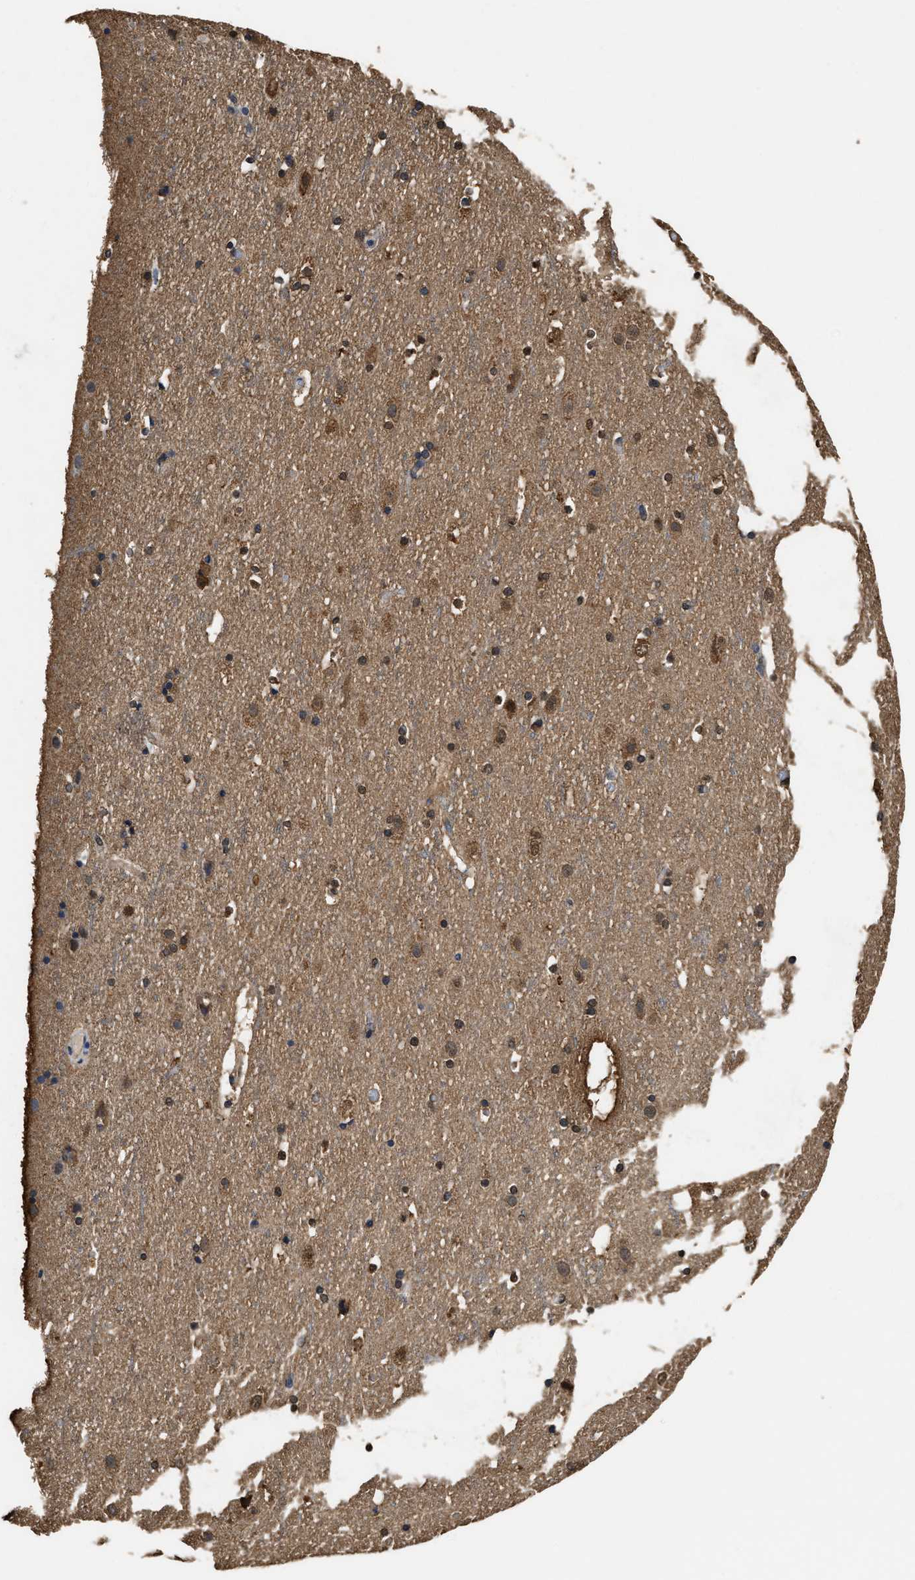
{"staining": {"intensity": "moderate", "quantity": ">75%", "location": "cytoplasmic/membranous"}, "tissue": "cerebral cortex", "cell_type": "Endothelial cells", "image_type": "normal", "snomed": [{"axis": "morphology", "description": "Normal tissue, NOS"}, {"axis": "topography", "description": "Cerebral cortex"}], "caption": "Immunohistochemical staining of benign cerebral cortex shows moderate cytoplasmic/membranous protein expression in about >75% of endothelial cells.", "gene": "YWHAE", "patient": {"sex": "male", "age": 45}}